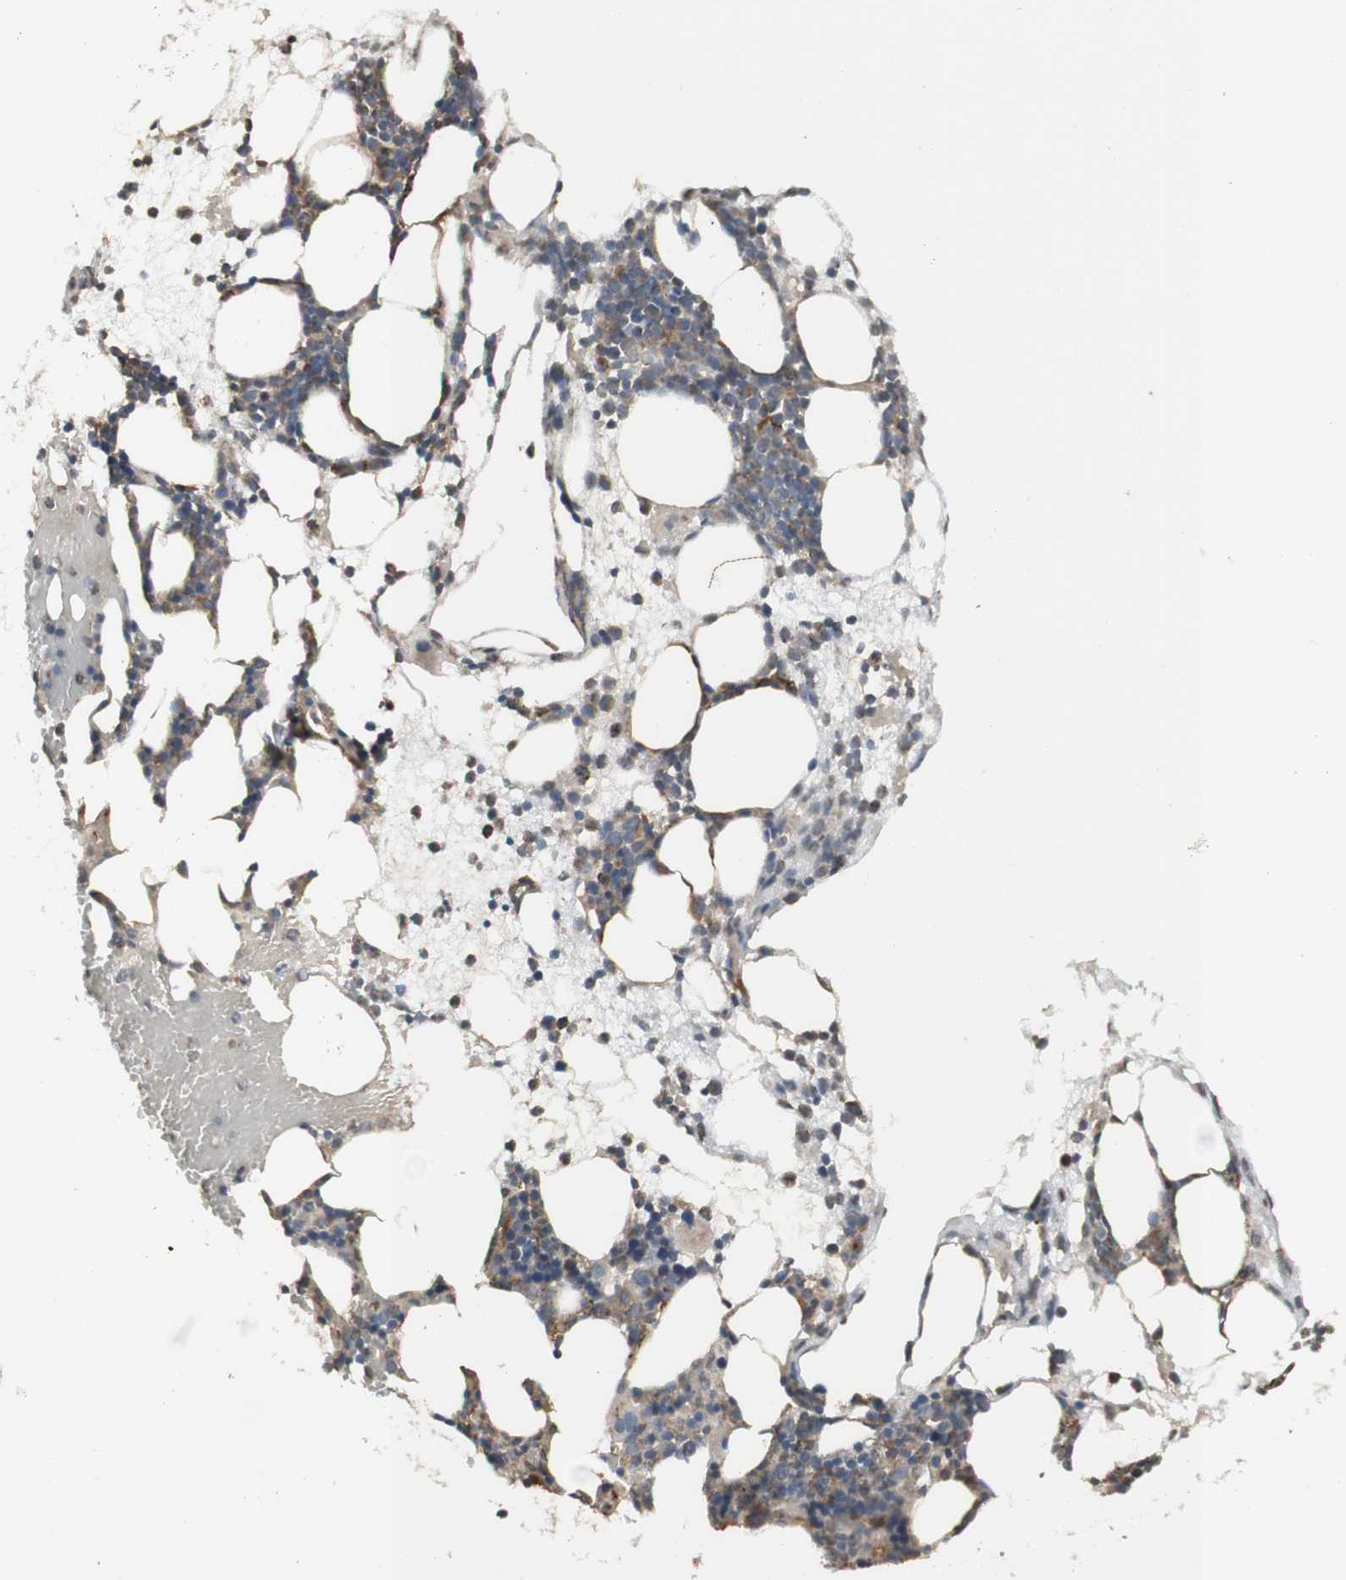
{"staining": {"intensity": "moderate", "quantity": "<25%", "location": "cytoplasmic/membranous"}, "tissue": "bone marrow", "cell_type": "Hematopoietic cells", "image_type": "normal", "snomed": [{"axis": "morphology", "description": "Normal tissue, NOS"}, {"axis": "morphology", "description": "Inflammation, NOS"}, {"axis": "topography", "description": "Bone marrow"}], "caption": "DAB (3,3'-diaminobenzidine) immunohistochemical staining of benign bone marrow reveals moderate cytoplasmic/membranous protein positivity in about <25% of hematopoietic cells. The protein of interest is shown in brown color, while the nuclei are stained blue.", "gene": "ATP6V1E1", "patient": {"sex": "female", "age": 79}}